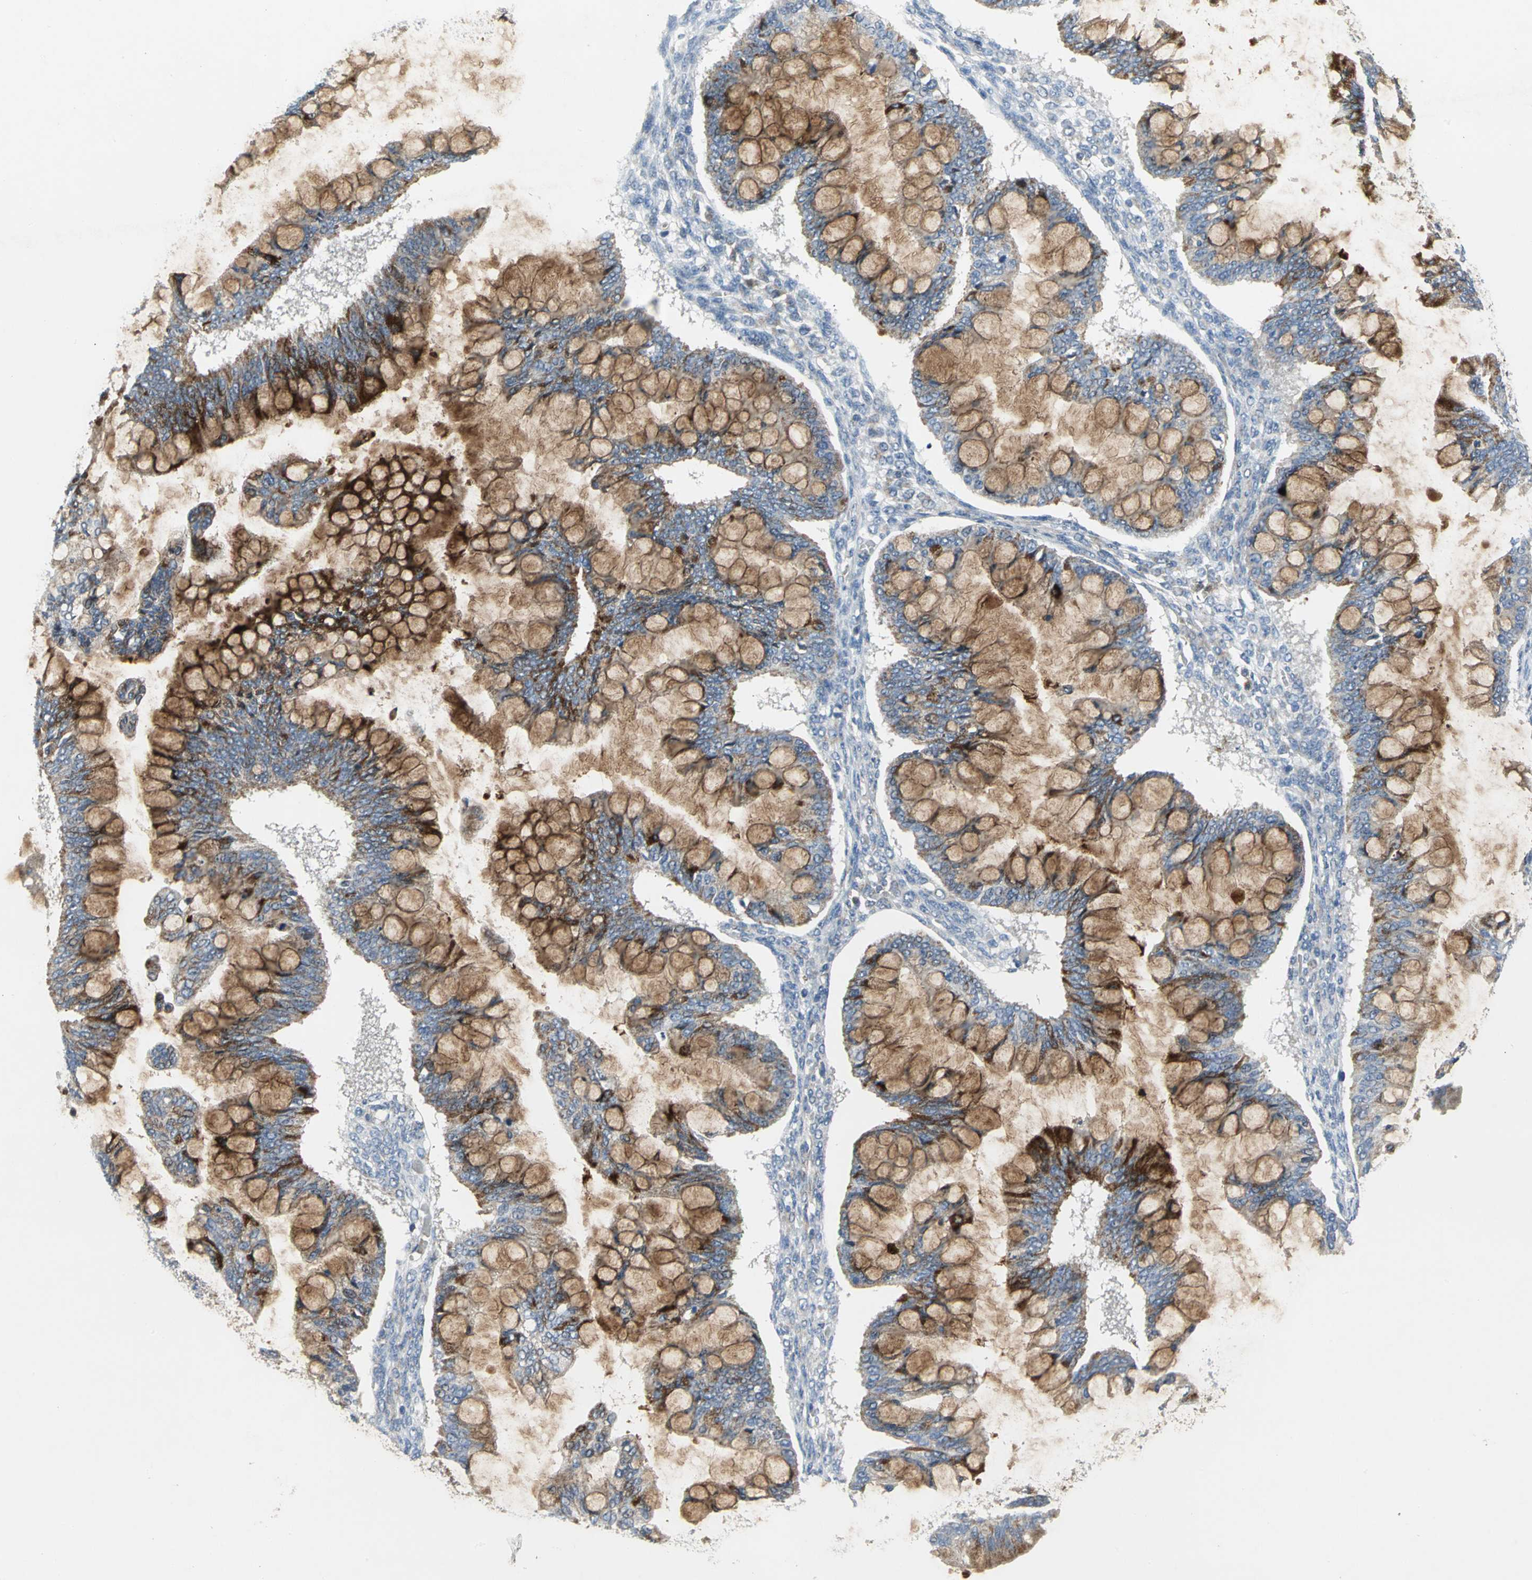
{"staining": {"intensity": "strong", "quantity": "25%-75%", "location": "cytoplasmic/membranous"}, "tissue": "ovarian cancer", "cell_type": "Tumor cells", "image_type": "cancer", "snomed": [{"axis": "morphology", "description": "Cystadenocarcinoma, mucinous, NOS"}, {"axis": "topography", "description": "Ovary"}], "caption": "The histopathology image displays staining of ovarian cancer (mucinous cystadenocarcinoma), revealing strong cytoplasmic/membranous protein staining (brown color) within tumor cells.", "gene": "SPPL2B", "patient": {"sex": "female", "age": 73}}